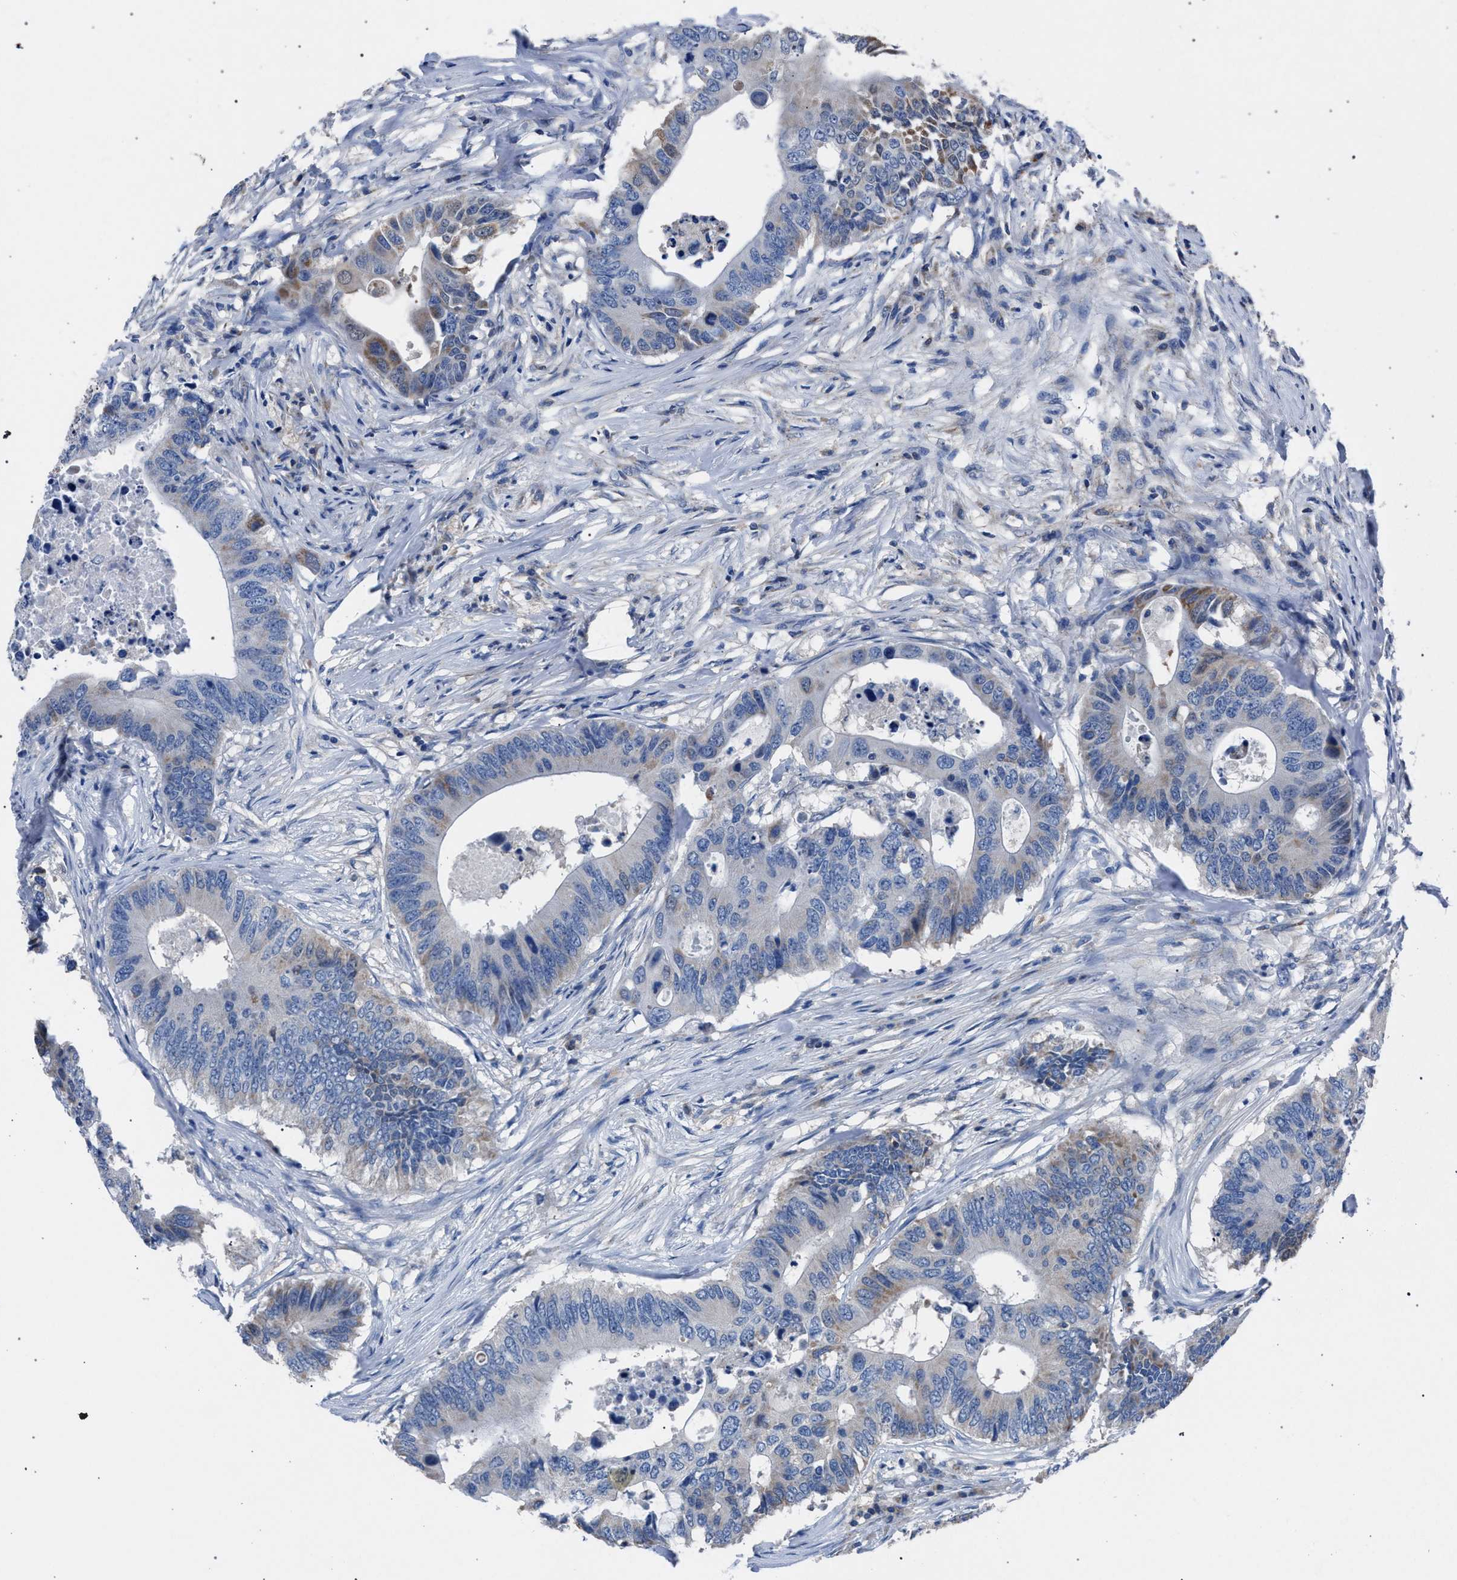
{"staining": {"intensity": "moderate", "quantity": "<25%", "location": "cytoplasmic/membranous"}, "tissue": "colorectal cancer", "cell_type": "Tumor cells", "image_type": "cancer", "snomed": [{"axis": "morphology", "description": "Adenocarcinoma, NOS"}, {"axis": "topography", "description": "Colon"}], "caption": "Human adenocarcinoma (colorectal) stained with a brown dye shows moderate cytoplasmic/membranous positive staining in approximately <25% of tumor cells.", "gene": "CRYZ", "patient": {"sex": "male", "age": 71}}